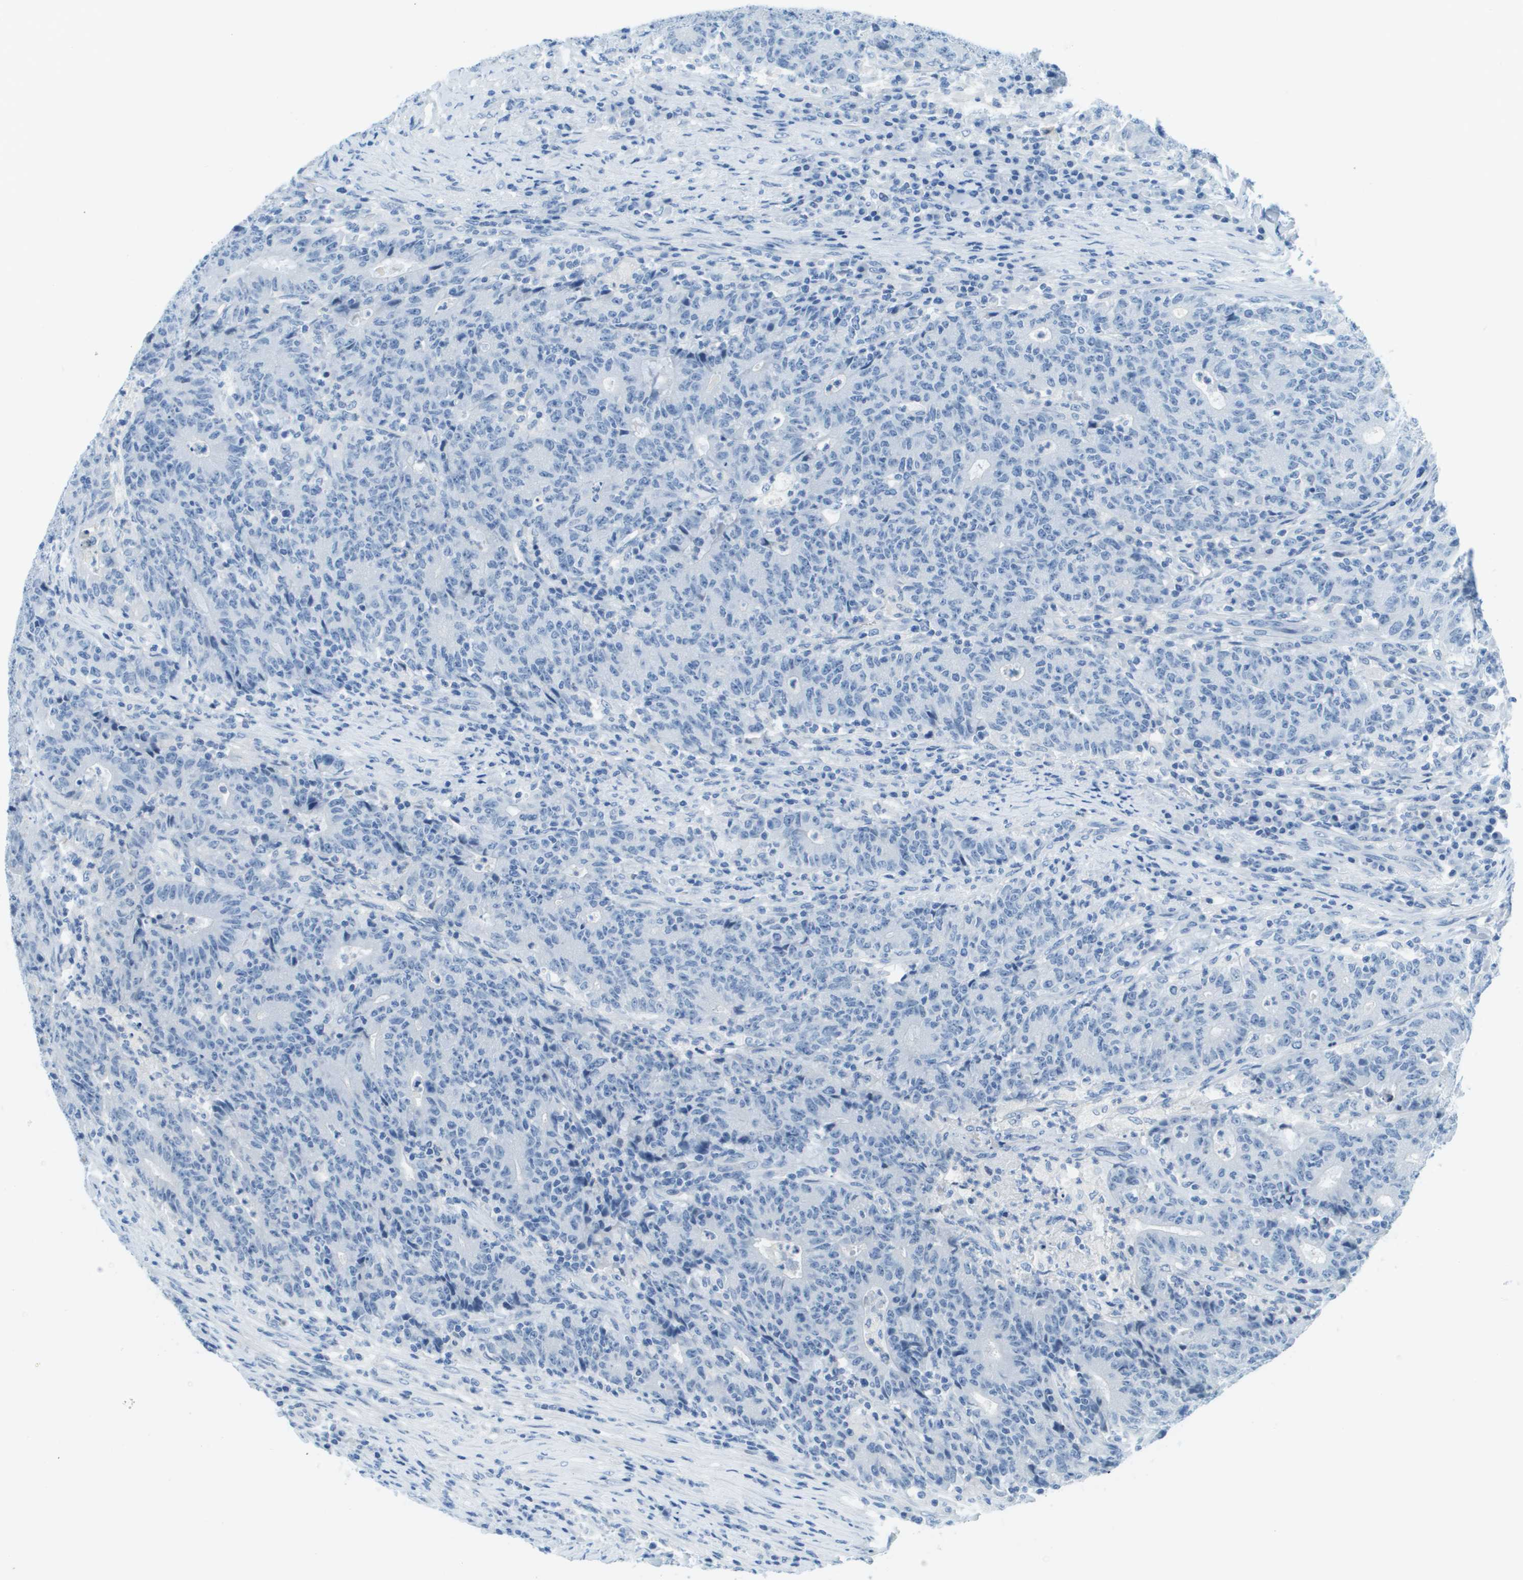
{"staining": {"intensity": "negative", "quantity": "none", "location": "none"}, "tissue": "colorectal cancer", "cell_type": "Tumor cells", "image_type": "cancer", "snomed": [{"axis": "morphology", "description": "Normal tissue, NOS"}, {"axis": "morphology", "description": "Adenocarcinoma, NOS"}, {"axis": "topography", "description": "Colon"}], "caption": "Human colorectal cancer stained for a protein using IHC exhibits no expression in tumor cells.", "gene": "CDHR2", "patient": {"sex": "female", "age": 75}}